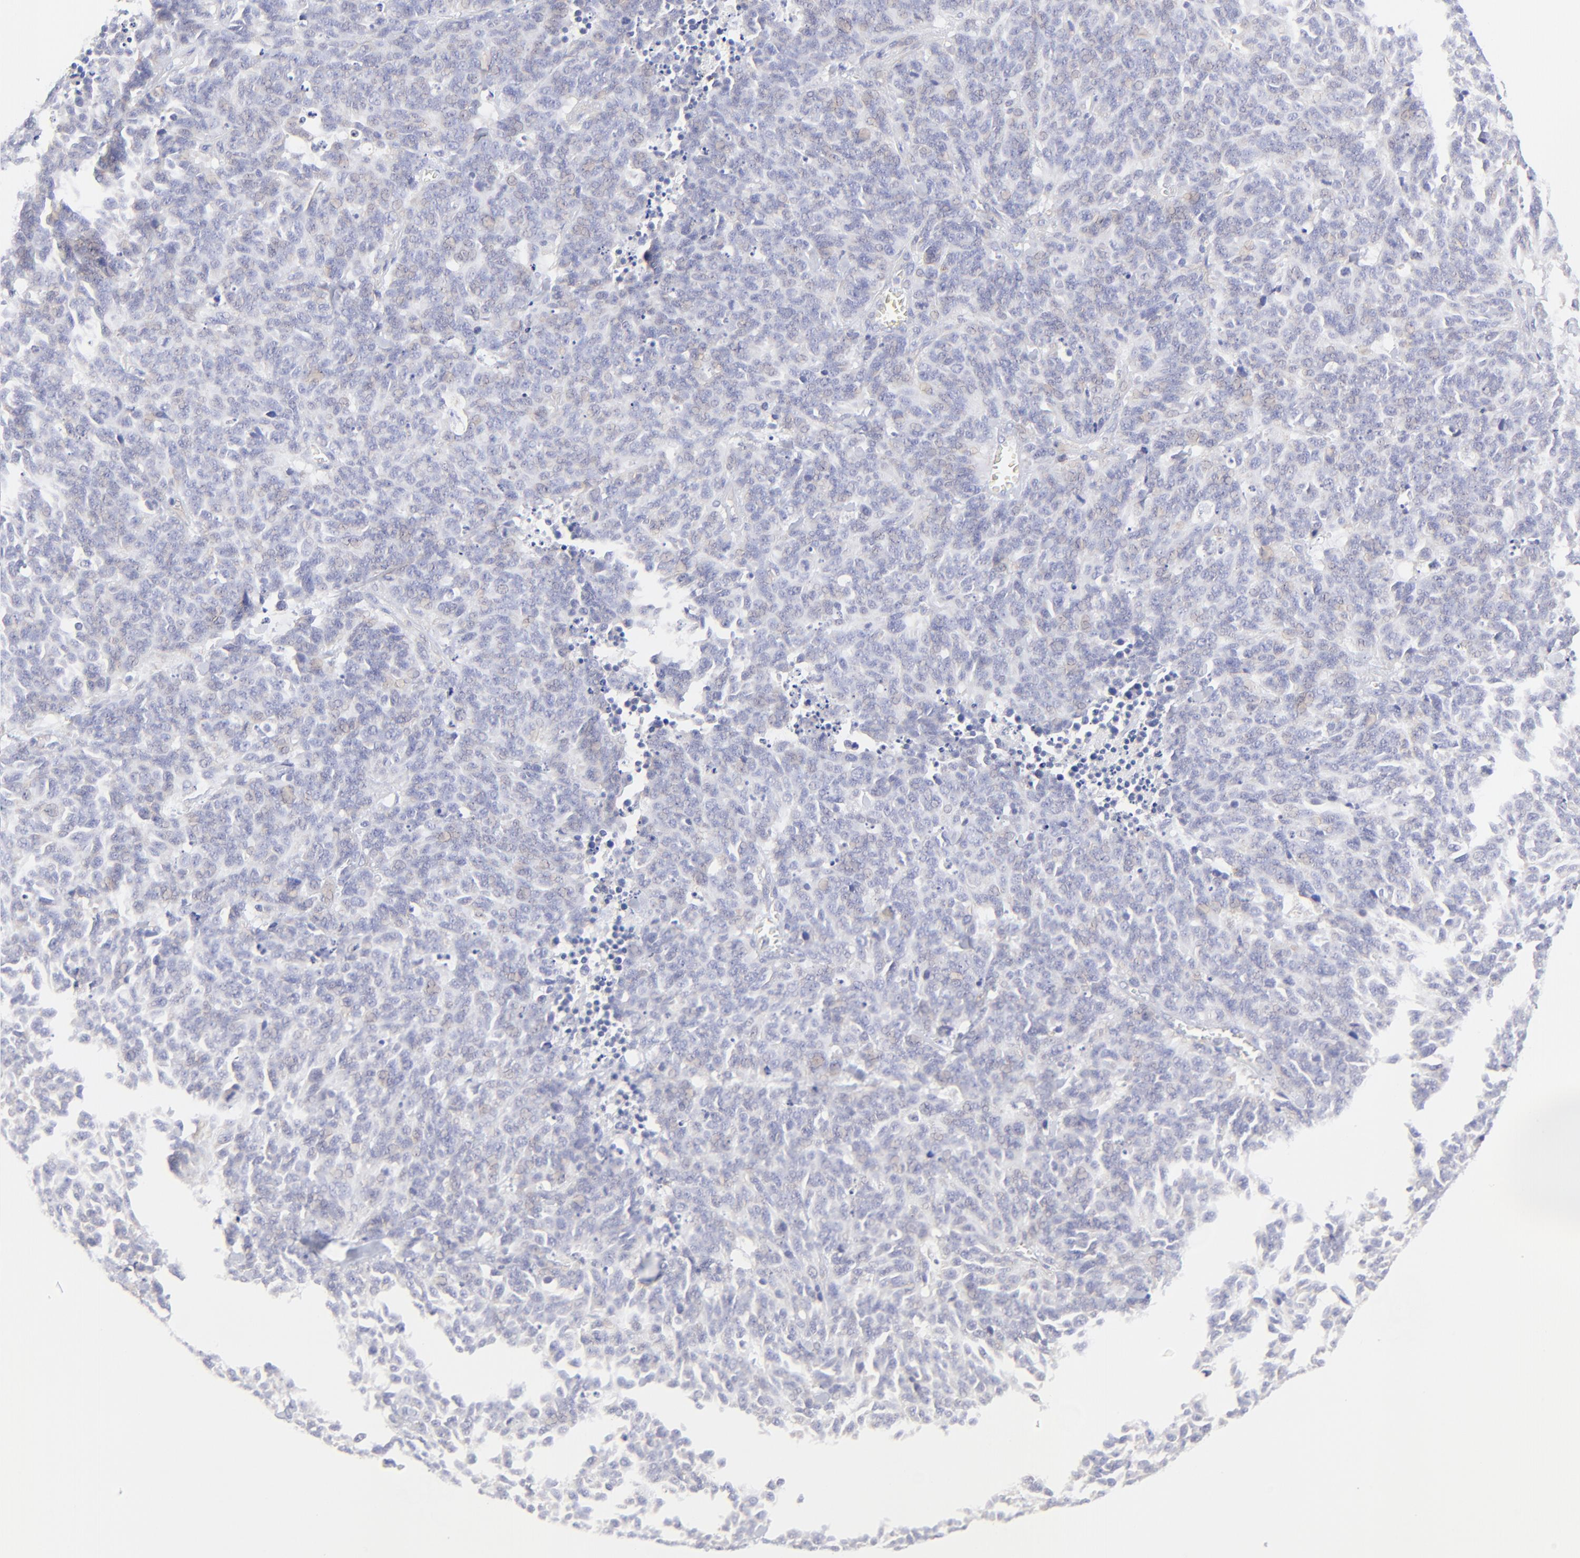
{"staining": {"intensity": "negative", "quantity": "none", "location": "none"}, "tissue": "lung cancer", "cell_type": "Tumor cells", "image_type": "cancer", "snomed": [{"axis": "morphology", "description": "Neoplasm, malignant, NOS"}, {"axis": "topography", "description": "Lung"}], "caption": "This is an immunohistochemistry (IHC) photomicrograph of lung cancer. There is no staining in tumor cells.", "gene": "LHFPL1", "patient": {"sex": "female", "age": 58}}